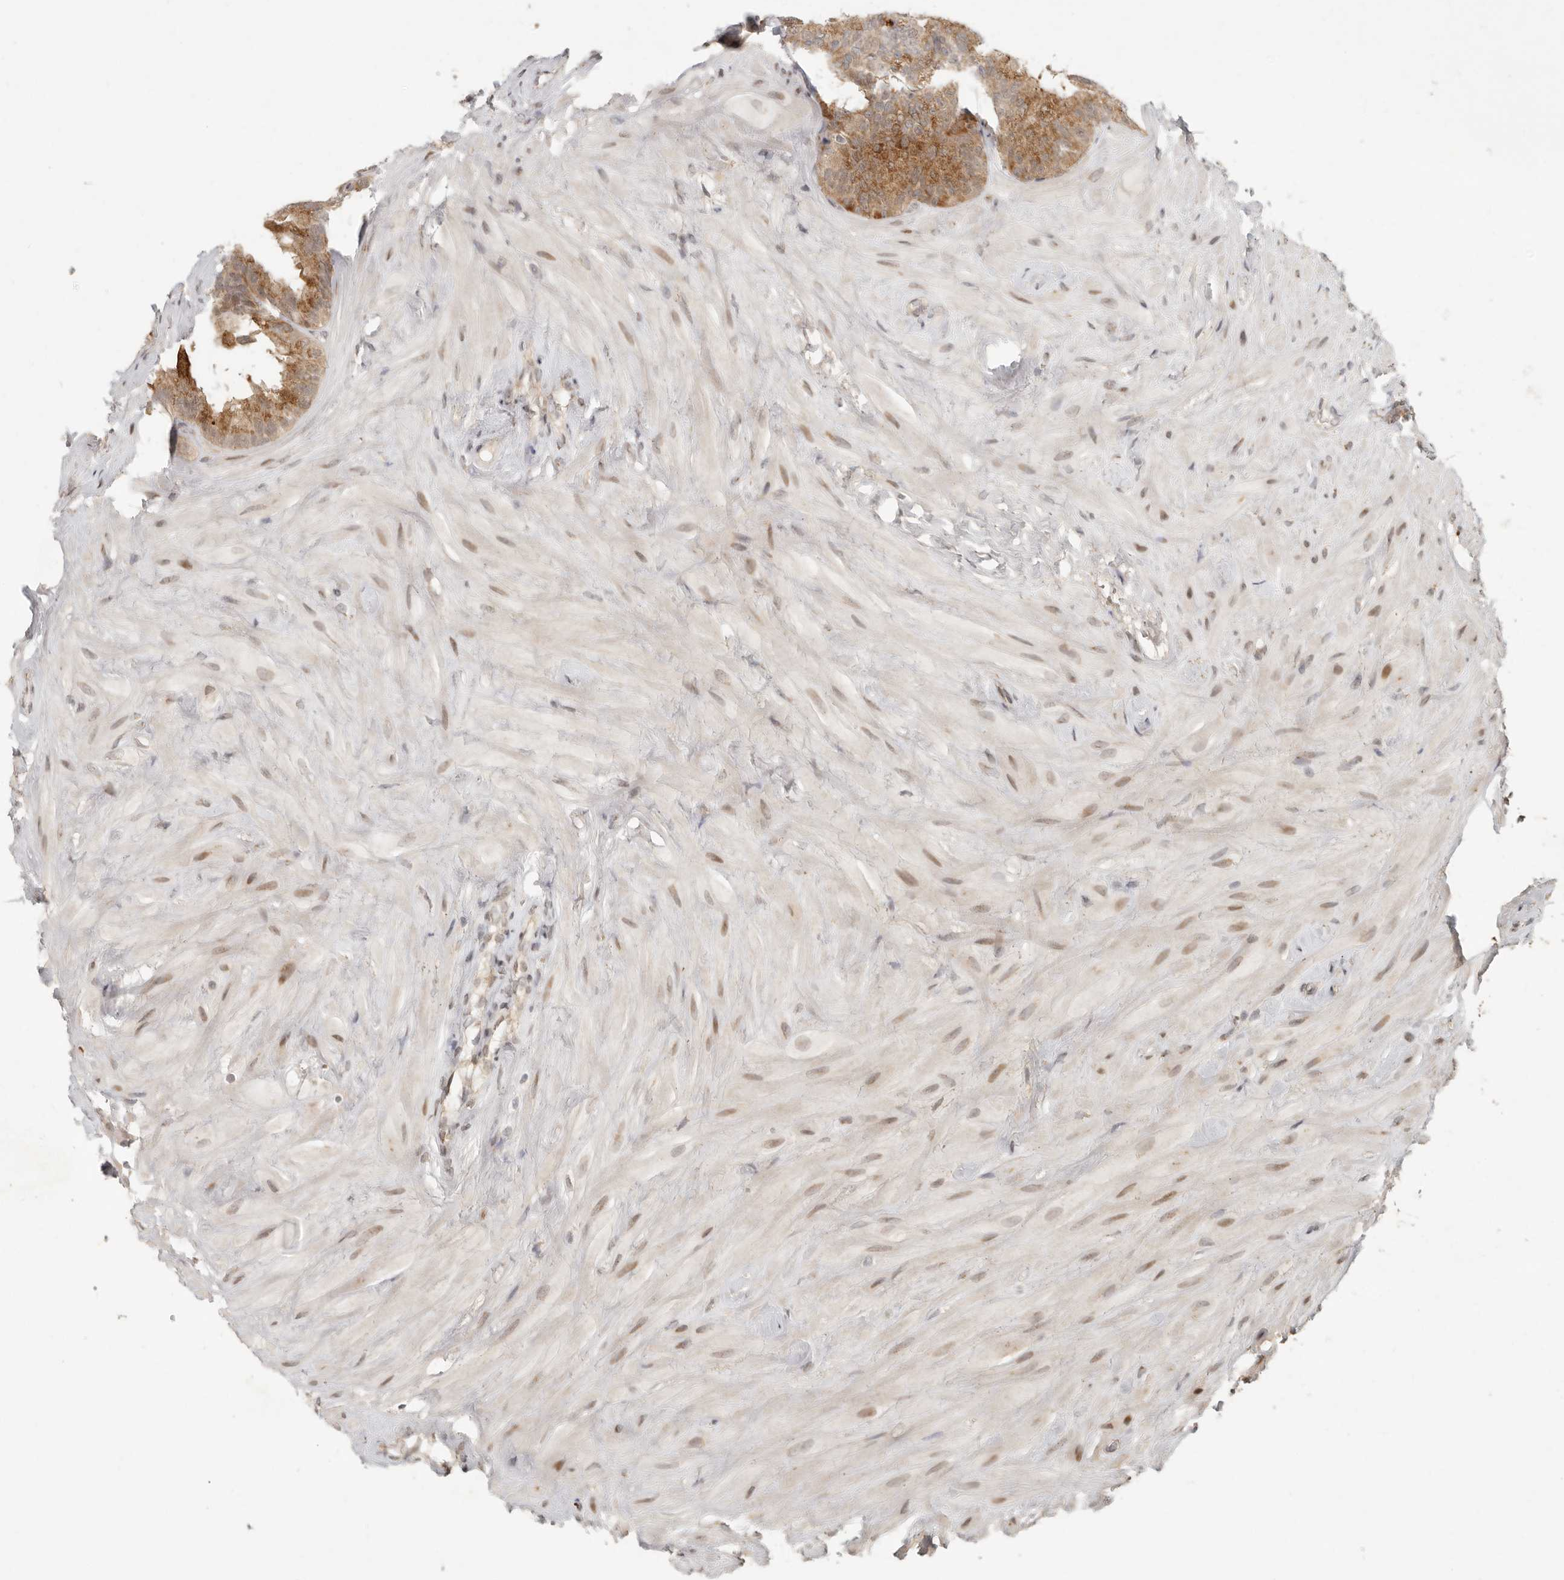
{"staining": {"intensity": "moderate", "quantity": ">75%", "location": "cytoplasmic/membranous,nuclear"}, "tissue": "seminal vesicle", "cell_type": "Glandular cells", "image_type": "normal", "snomed": [{"axis": "morphology", "description": "Normal tissue, NOS"}, {"axis": "topography", "description": "Seminal veicle"}], "caption": "Human seminal vesicle stained with a brown dye reveals moderate cytoplasmic/membranous,nuclear positive positivity in approximately >75% of glandular cells.", "gene": "LRRC75A", "patient": {"sex": "male", "age": 80}}